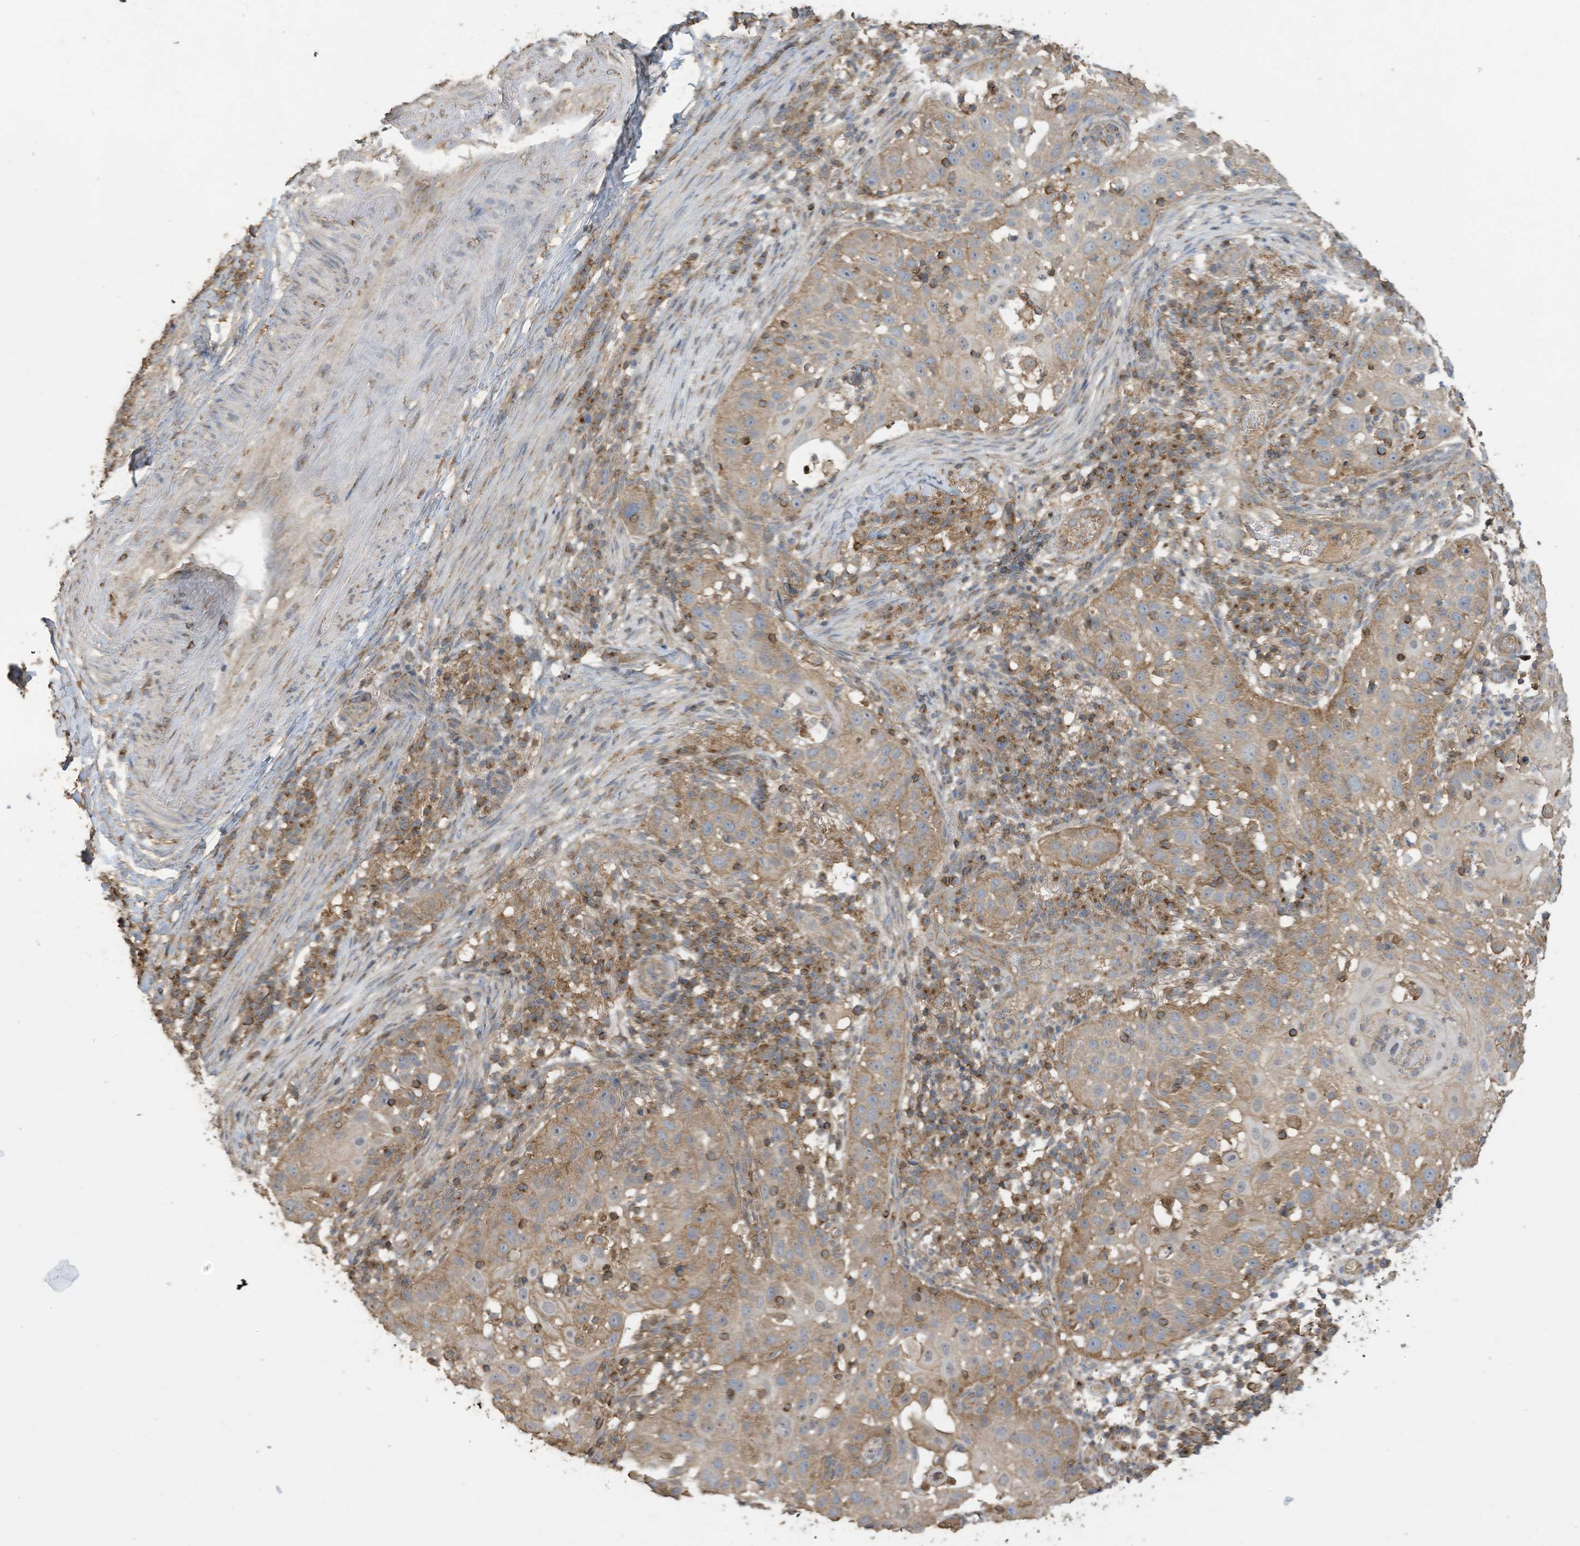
{"staining": {"intensity": "weak", "quantity": ">75%", "location": "cytoplasmic/membranous"}, "tissue": "skin cancer", "cell_type": "Tumor cells", "image_type": "cancer", "snomed": [{"axis": "morphology", "description": "Squamous cell carcinoma, NOS"}, {"axis": "topography", "description": "Skin"}], "caption": "Human skin squamous cell carcinoma stained with a protein marker displays weak staining in tumor cells.", "gene": "COX10", "patient": {"sex": "female", "age": 44}}